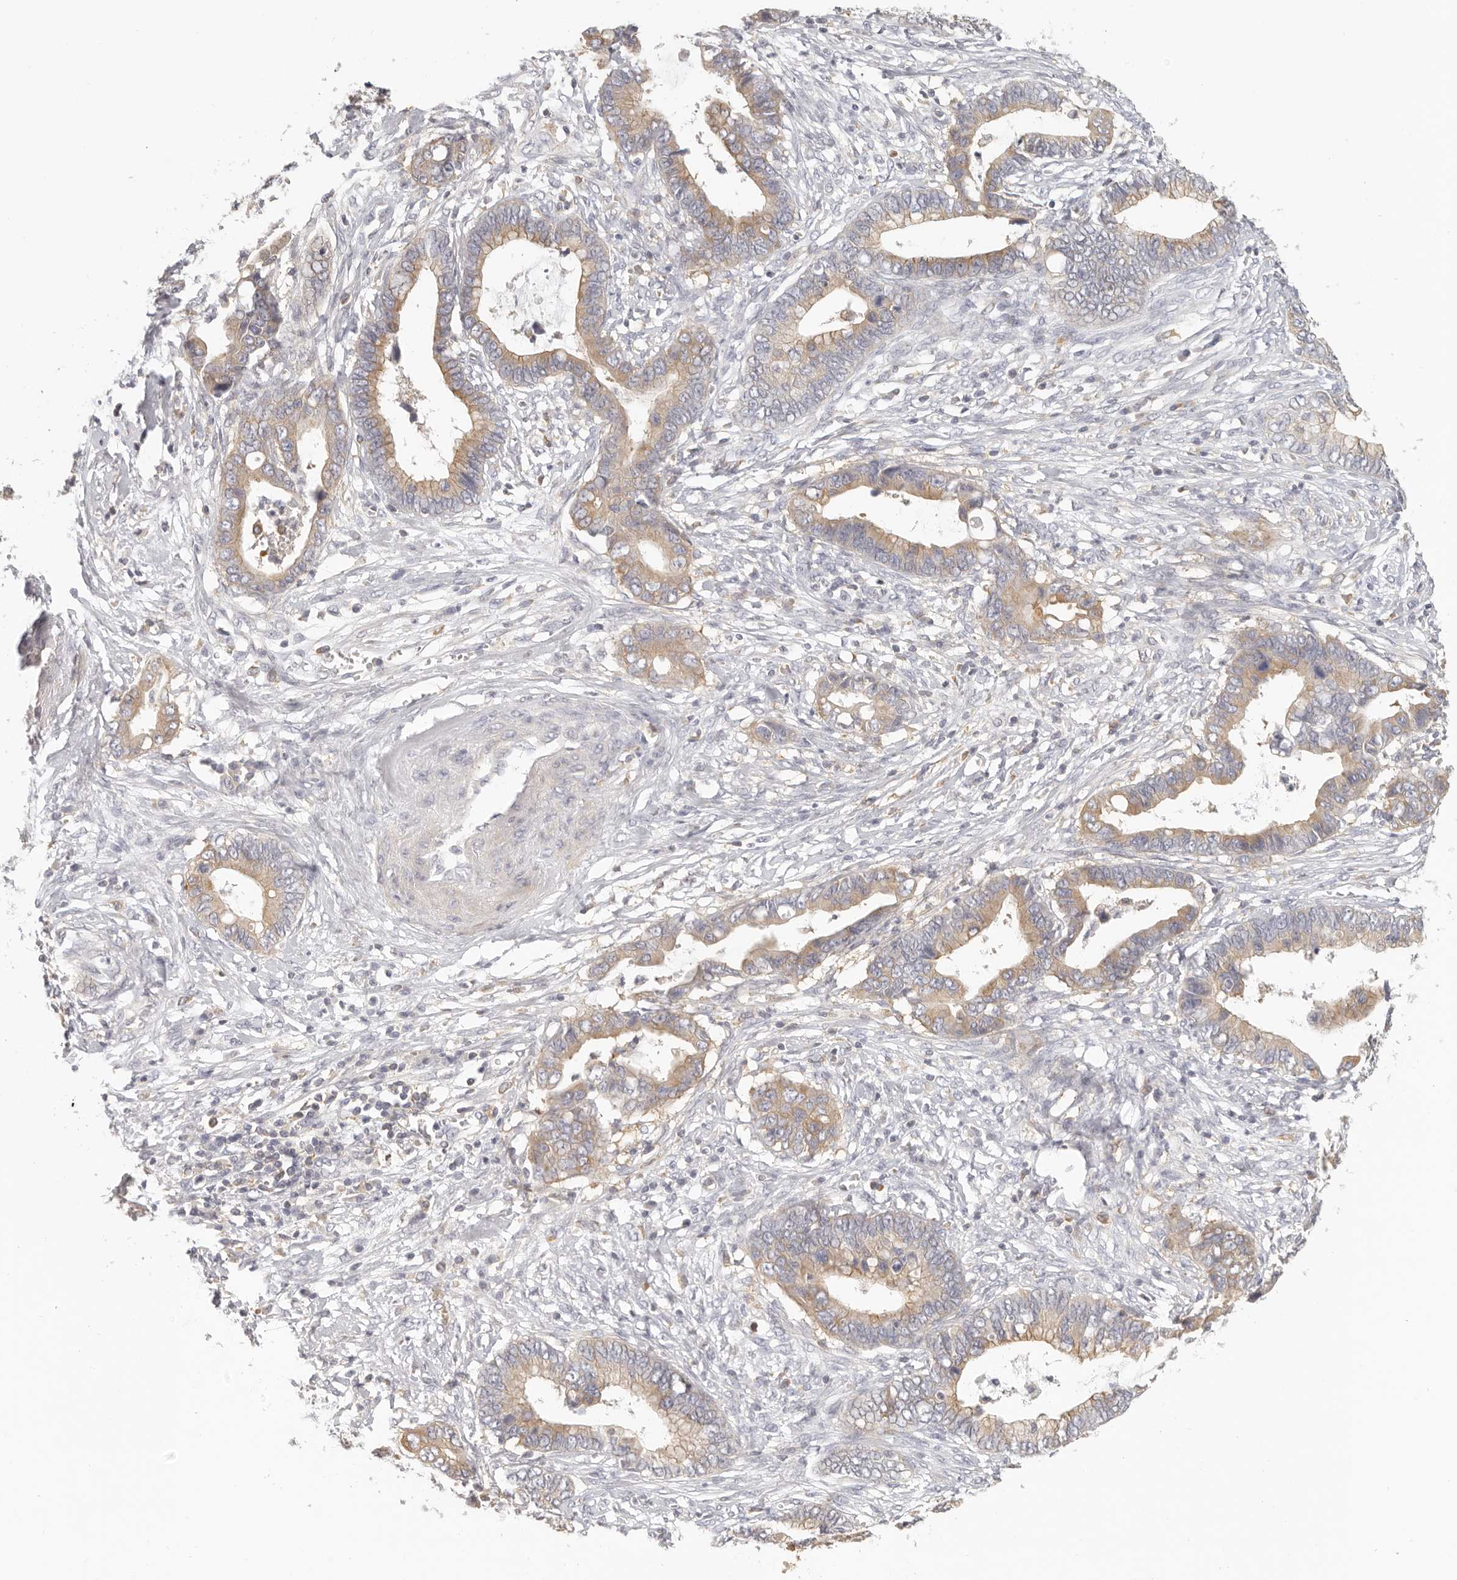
{"staining": {"intensity": "moderate", "quantity": ">75%", "location": "cytoplasmic/membranous"}, "tissue": "cervical cancer", "cell_type": "Tumor cells", "image_type": "cancer", "snomed": [{"axis": "morphology", "description": "Adenocarcinoma, NOS"}, {"axis": "topography", "description": "Cervix"}], "caption": "Moderate cytoplasmic/membranous expression is identified in approximately >75% of tumor cells in cervical adenocarcinoma. (DAB (3,3'-diaminobenzidine) IHC with brightfield microscopy, high magnification).", "gene": "ANXA9", "patient": {"sex": "female", "age": 44}}